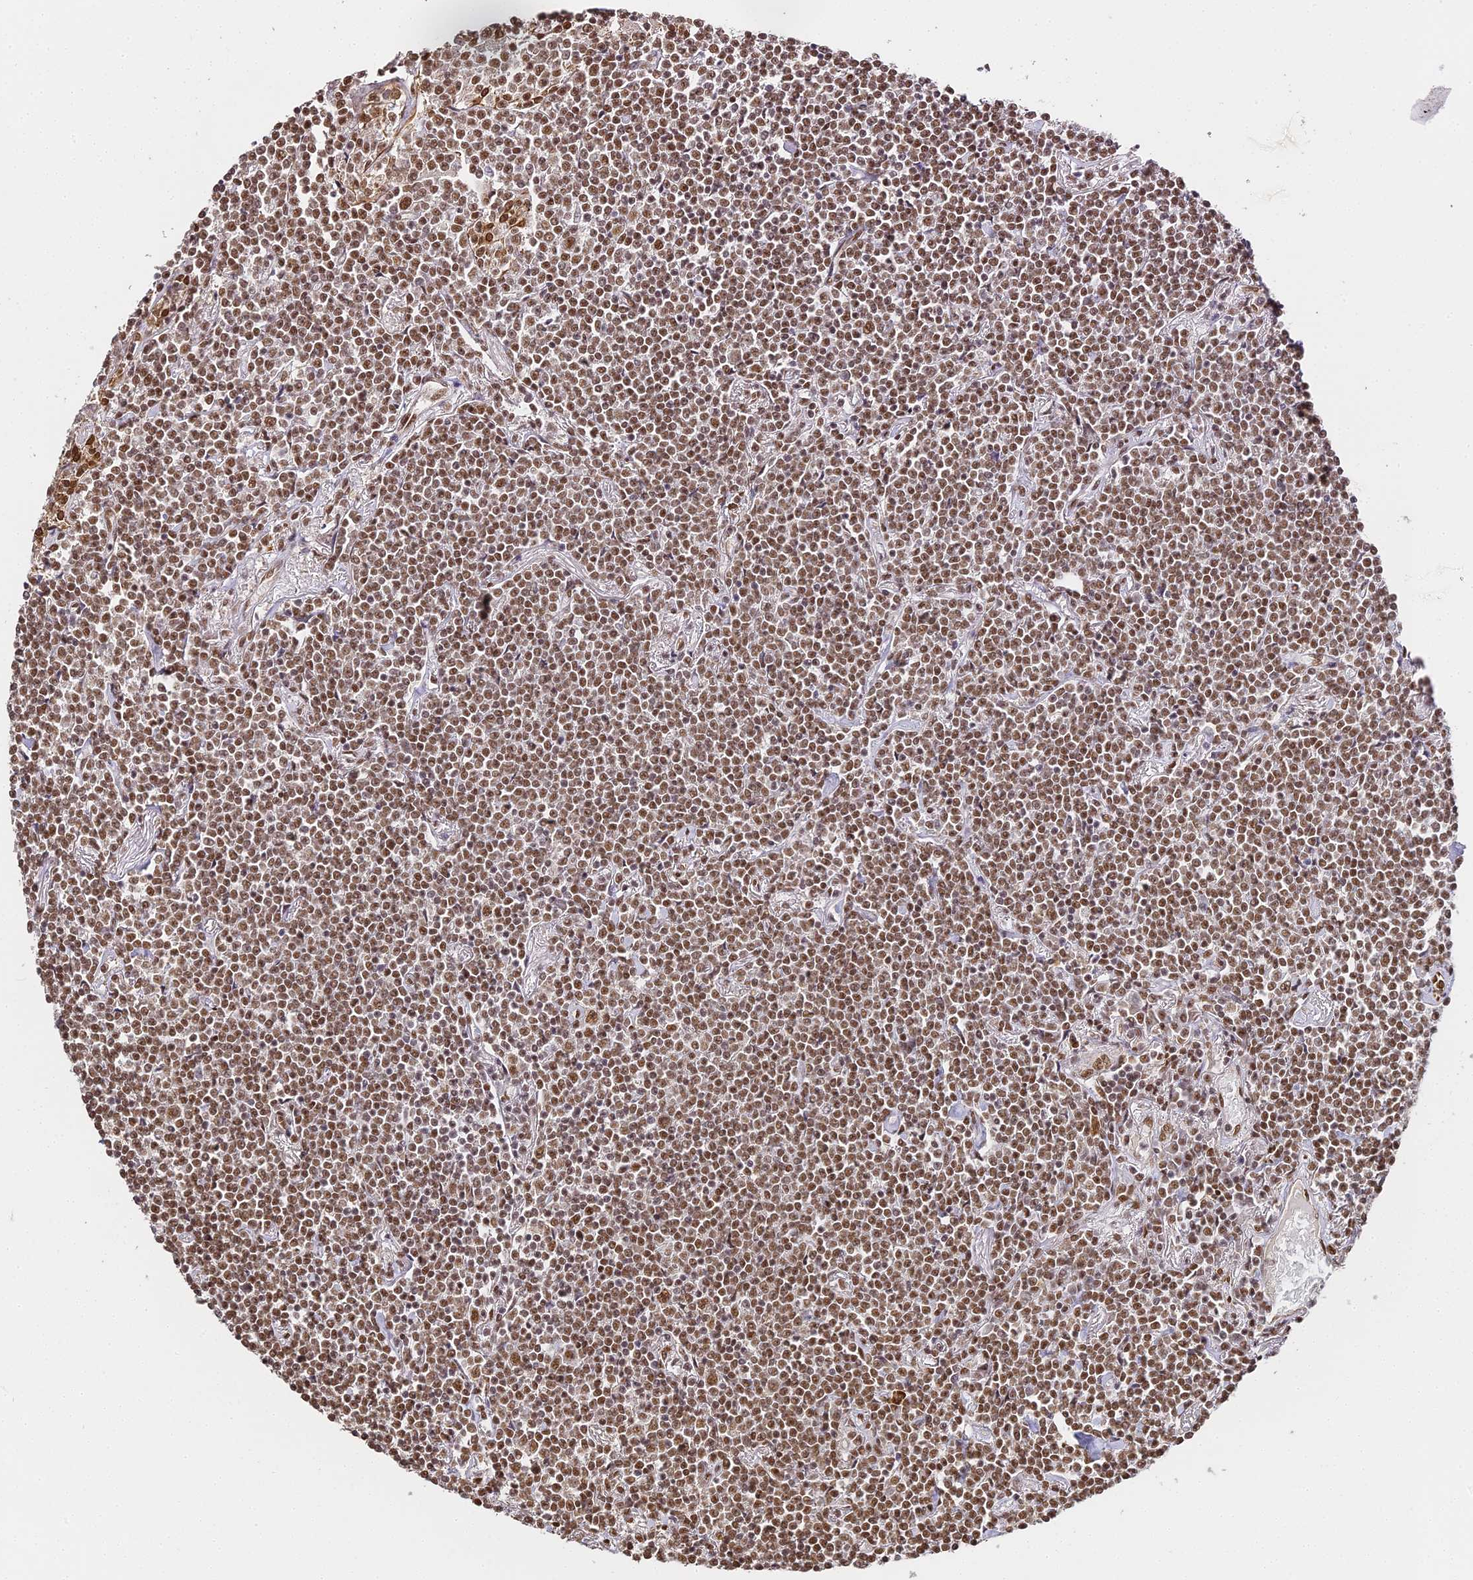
{"staining": {"intensity": "moderate", "quantity": ">75%", "location": "nuclear"}, "tissue": "lymphoma", "cell_type": "Tumor cells", "image_type": "cancer", "snomed": [{"axis": "morphology", "description": "Malignant lymphoma, non-Hodgkin's type, Low grade"}, {"axis": "topography", "description": "Lung"}], "caption": "Immunohistochemical staining of human low-grade malignant lymphoma, non-Hodgkin's type exhibits medium levels of moderate nuclear positivity in approximately >75% of tumor cells.", "gene": "HNRNPA1", "patient": {"sex": "female", "age": 71}}